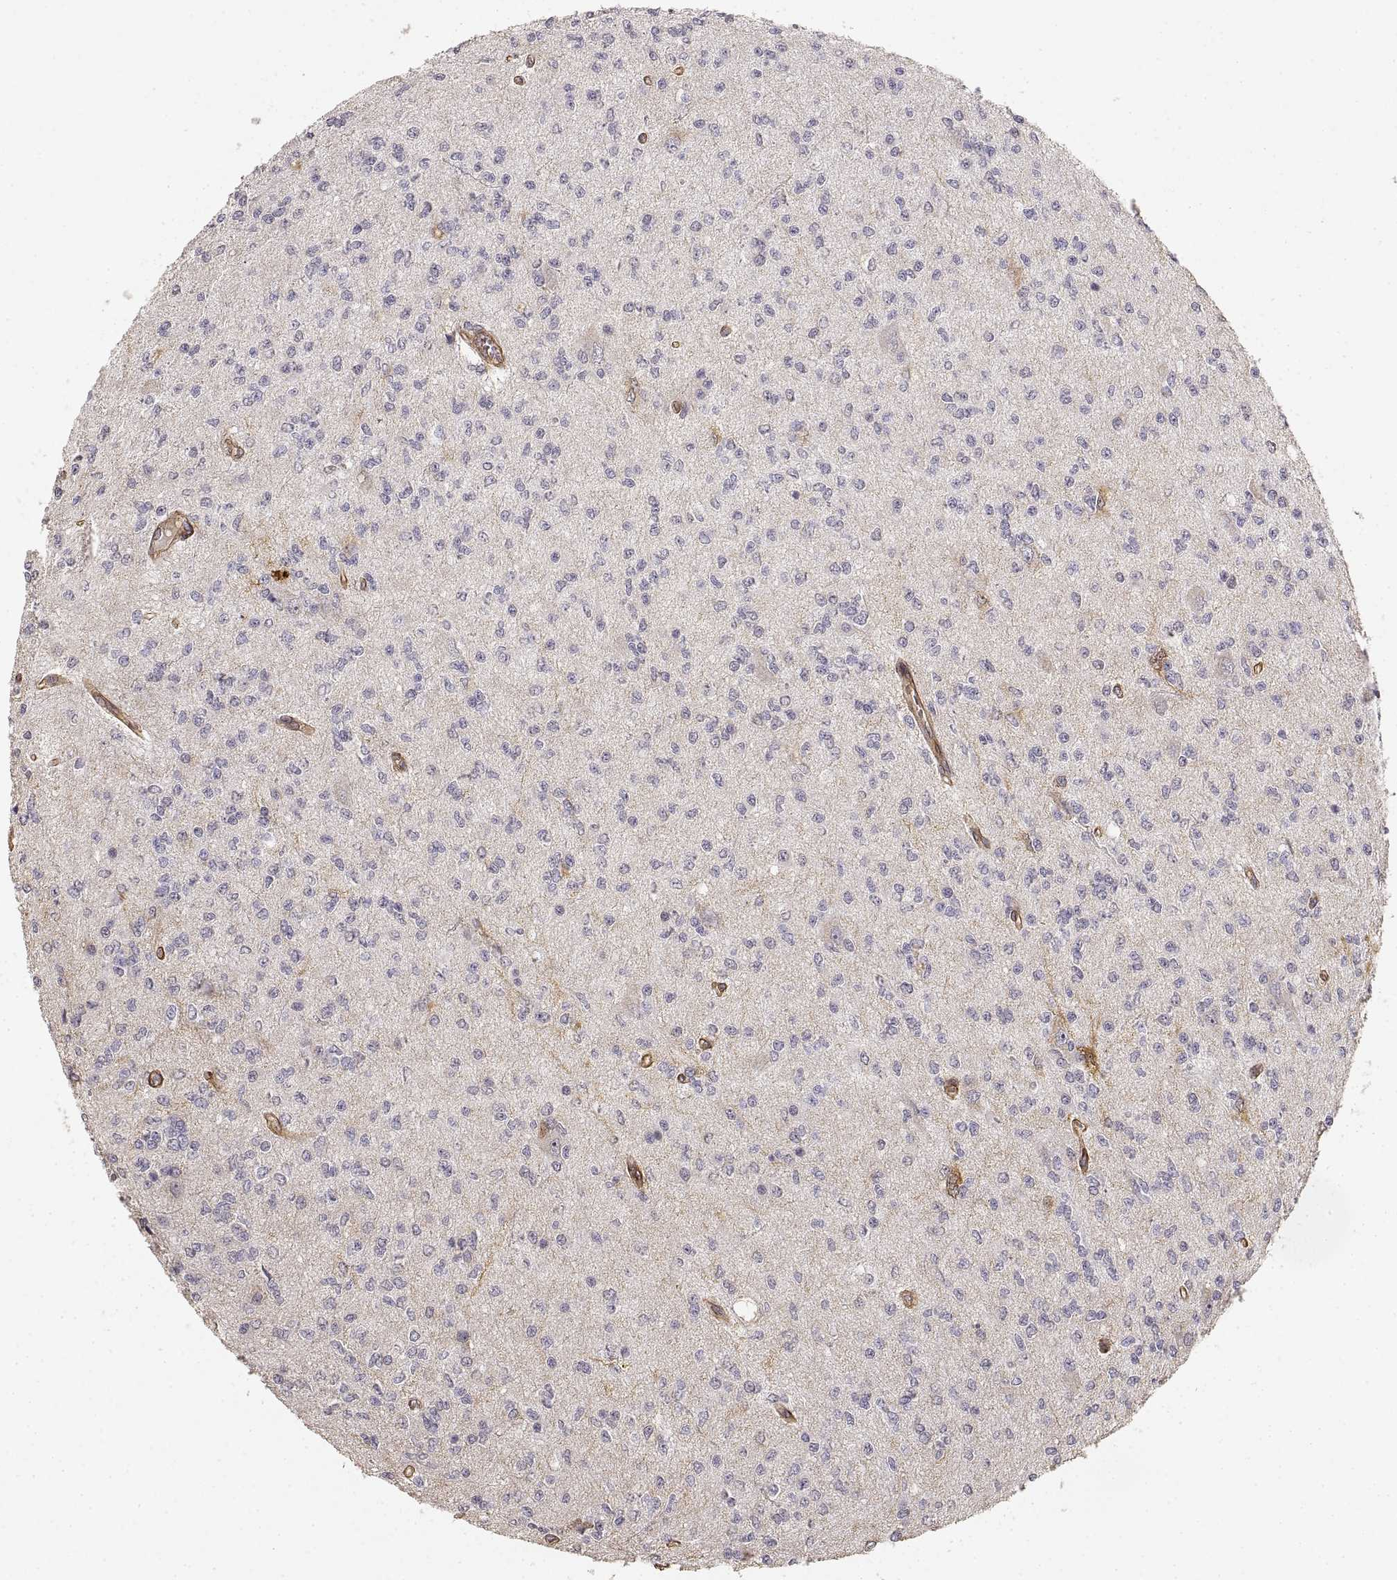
{"staining": {"intensity": "negative", "quantity": "none", "location": "none"}, "tissue": "glioma", "cell_type": "Tumor cells", "image_type": "cancer", "snomed": [{"axis": "morphology", "description": "Glioma, malignant, Low grade"}, {"axis": "topography", "description": "Brain"}], "caption": "Tumor cells show no significant expression in glioma. The staining was performed using DAB to visualize the protein expression in brown, while the nuclei were stained in blue with hematoxylin (Magnification: 20x).", "gene": "LAMA4", "patient": {"sex": "male", "age": 67}}